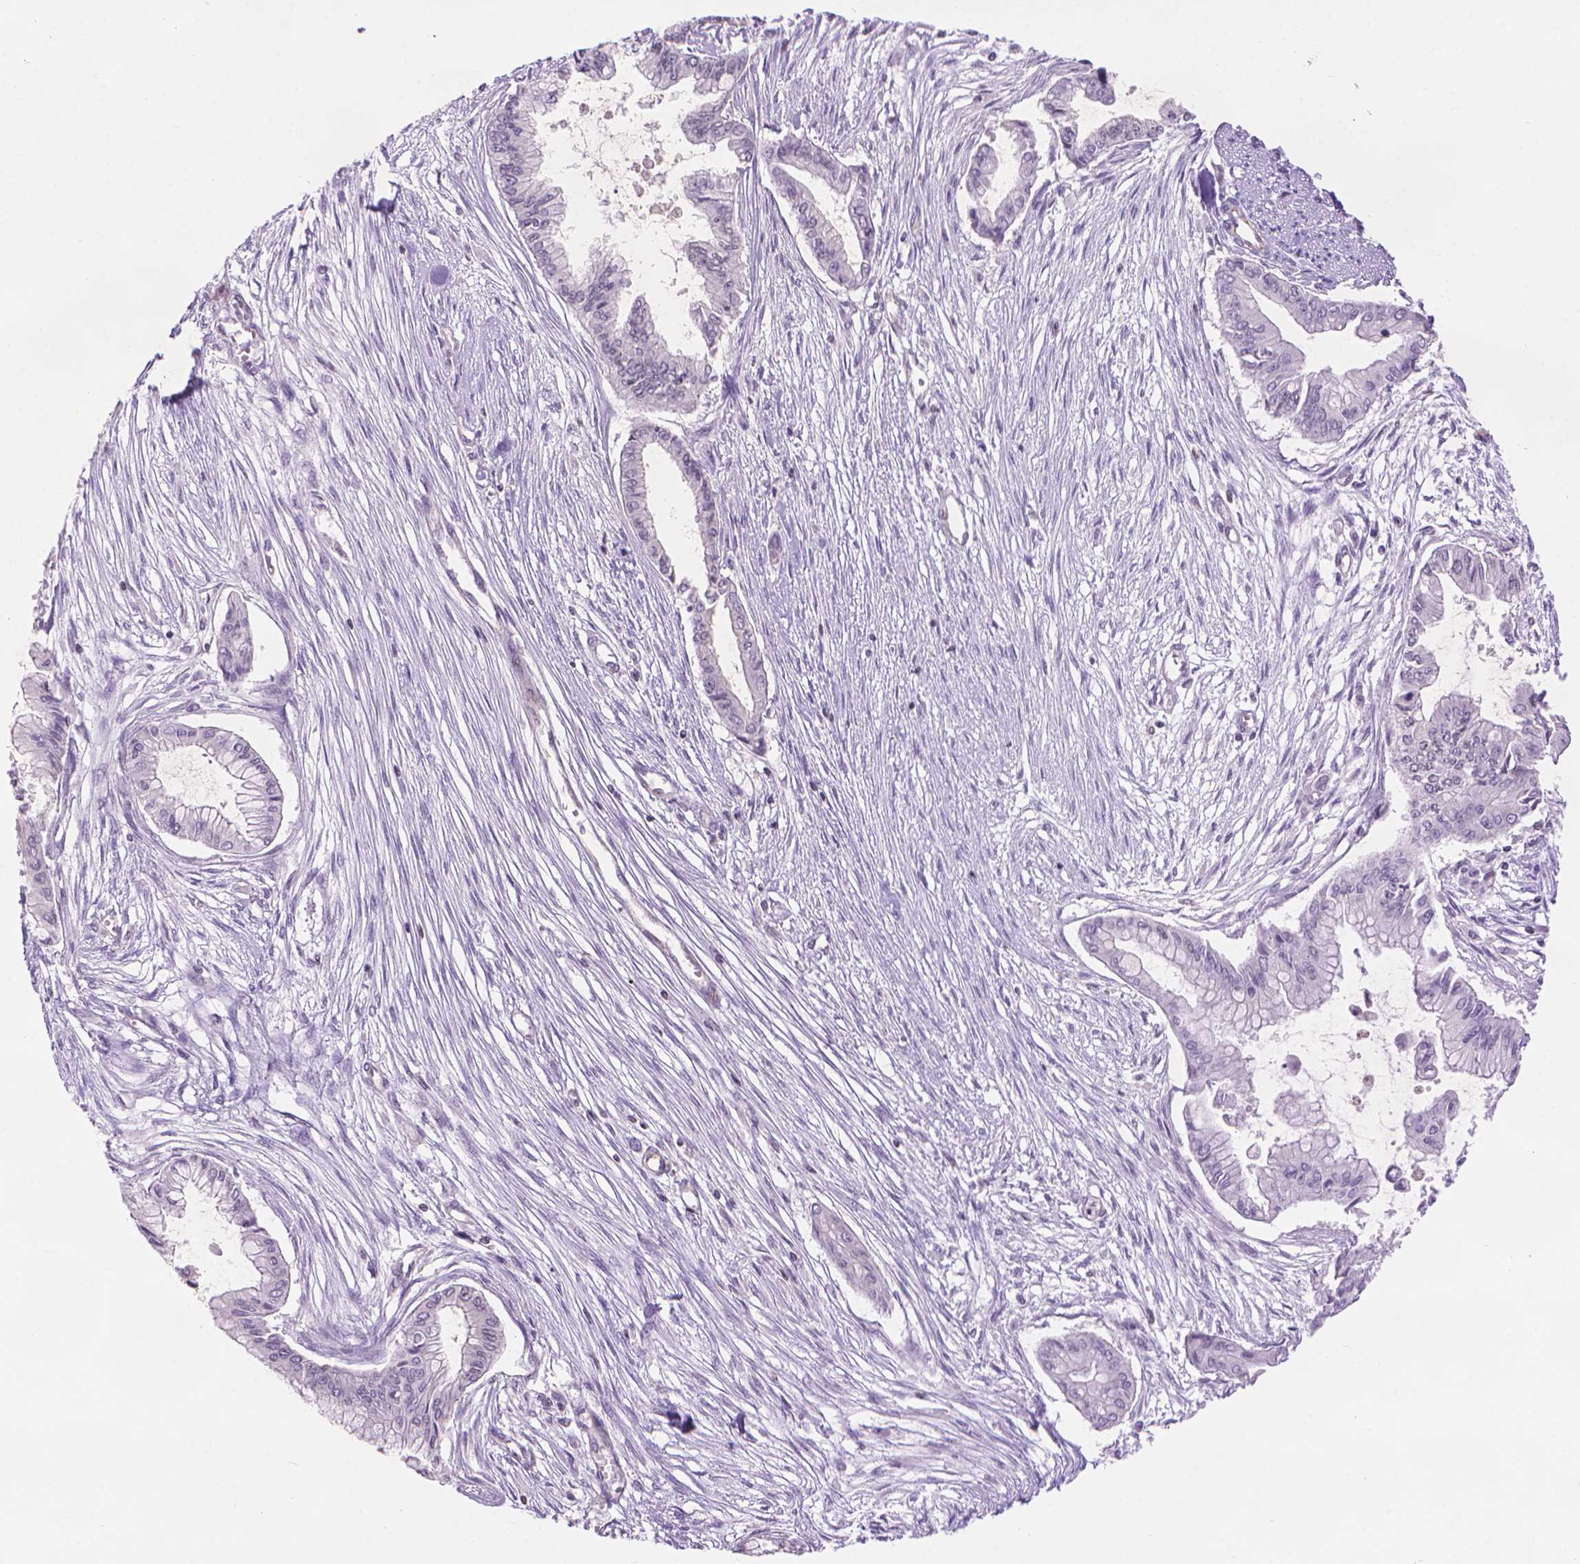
{"staining": {"intensity": "weak", "quantity": "<25%", "location": "cytoplasmic/membranous"}, "tissue": "pancreatic cancer", "cell_type": "Tumor cells", "image_type": "cancer", "snomed": [{"axis": "morphology", "description": "Adenocarcinoma, NOS"}, {"axis": "topography", "description": "Pancreas"}], "caption": "Tumor cells are negative for protein expression in human pancreatic adenocarcinoma.", "gene": "TMEM184A", "patient": {"sex": "female", "age": 68}}